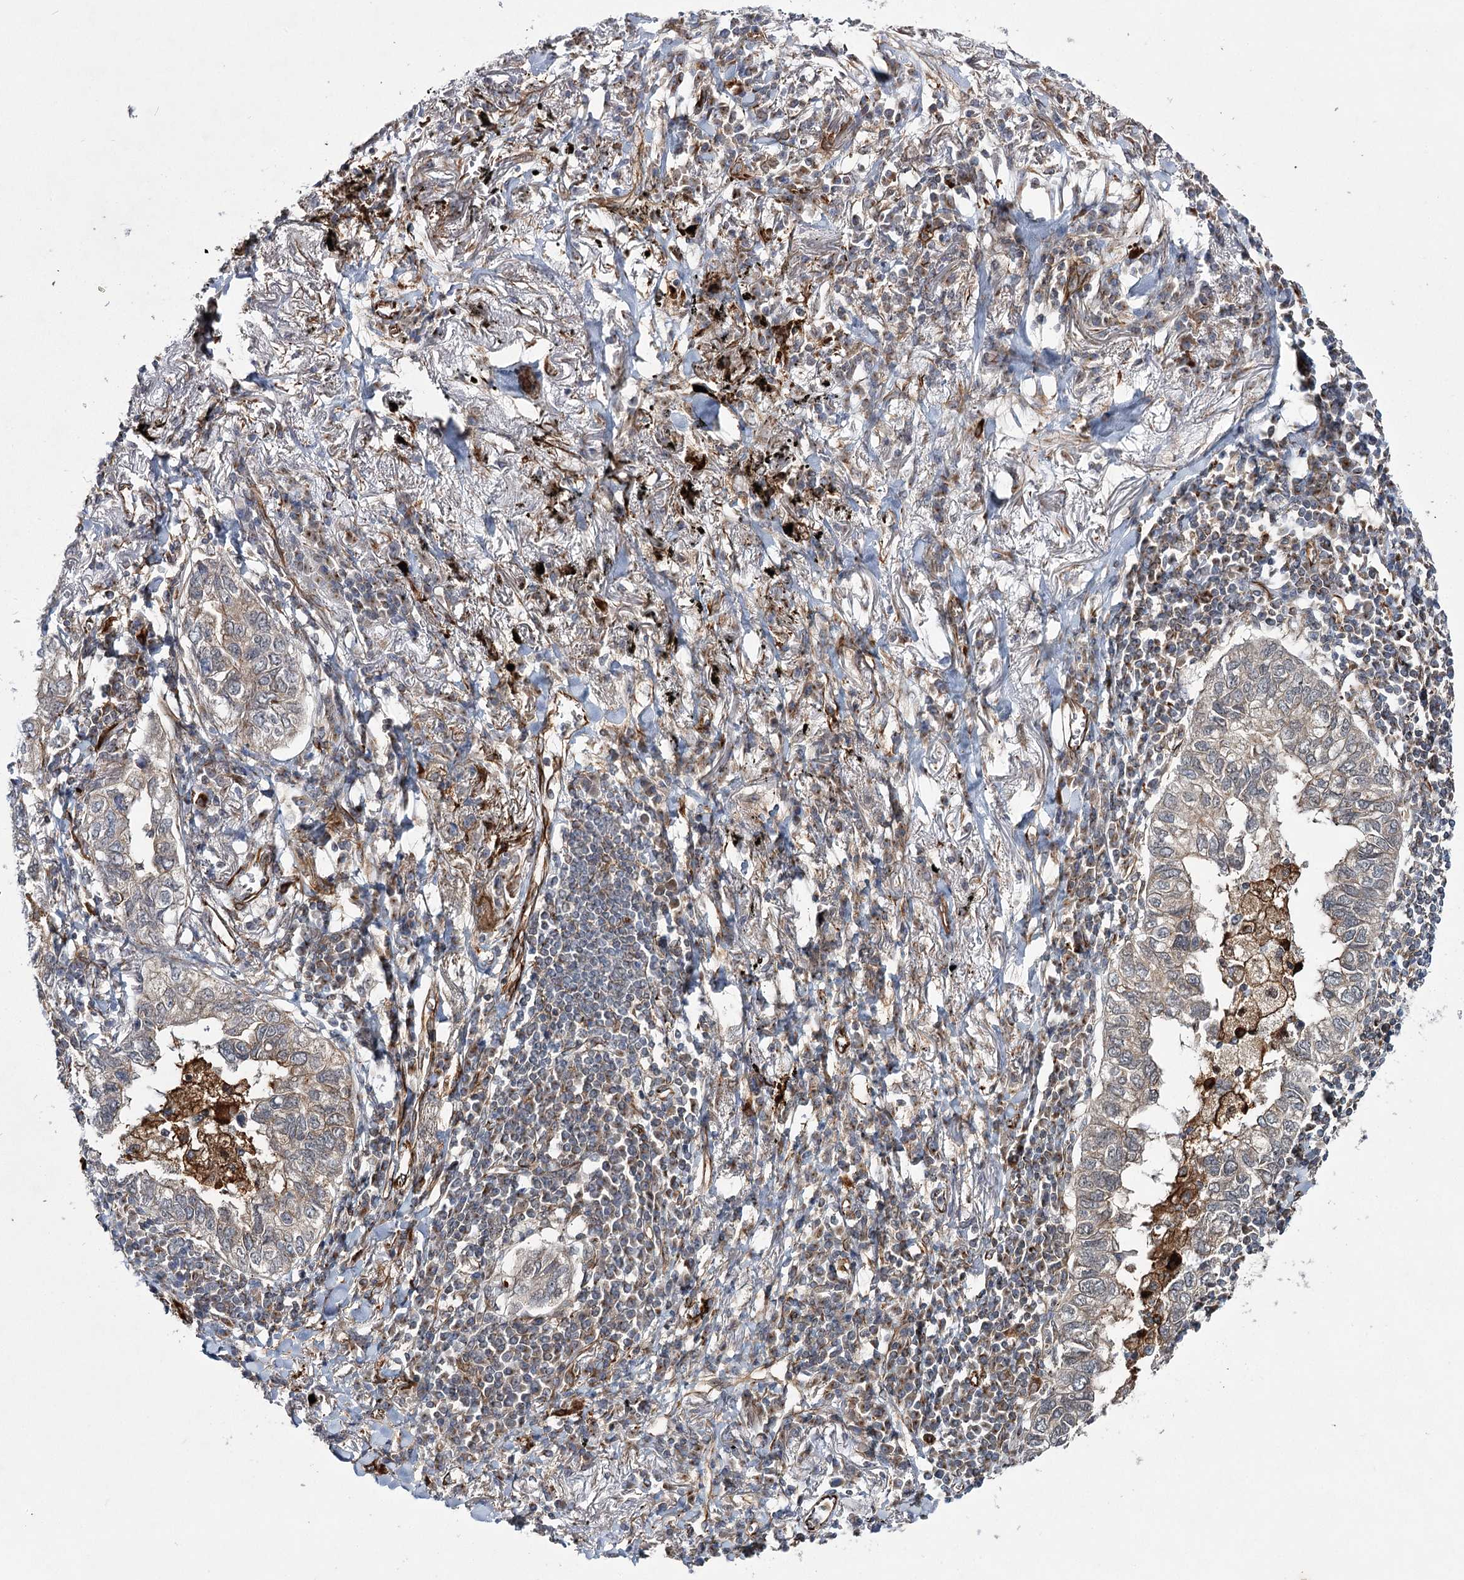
{"staining": {"intensity": "weak", "quantity": "25%-75%", "location": "cytoplasmic/membranous"}, "tissue": "lung cancer", "cell_type": "Tumor cells", "image_type": "cancer", "snomed": [{"axis": "morphology", "description": "Adenocarcinoma, NOS"}, {"axis": "topography", "description": "Lung"}], "caption": "Lung adenocarcinoma stained with IHC reveals weak cytoplasmic/membranous staining in about 25%-75% of tumor cells. (Stains: DAB (3,3'-diaminobenzidine) in brown, nuclei in blue, Microscopy: brightfield microscopy at high magnification).", "gene": "DPEP2", "patient": {"sex": "male", "age": 65}}